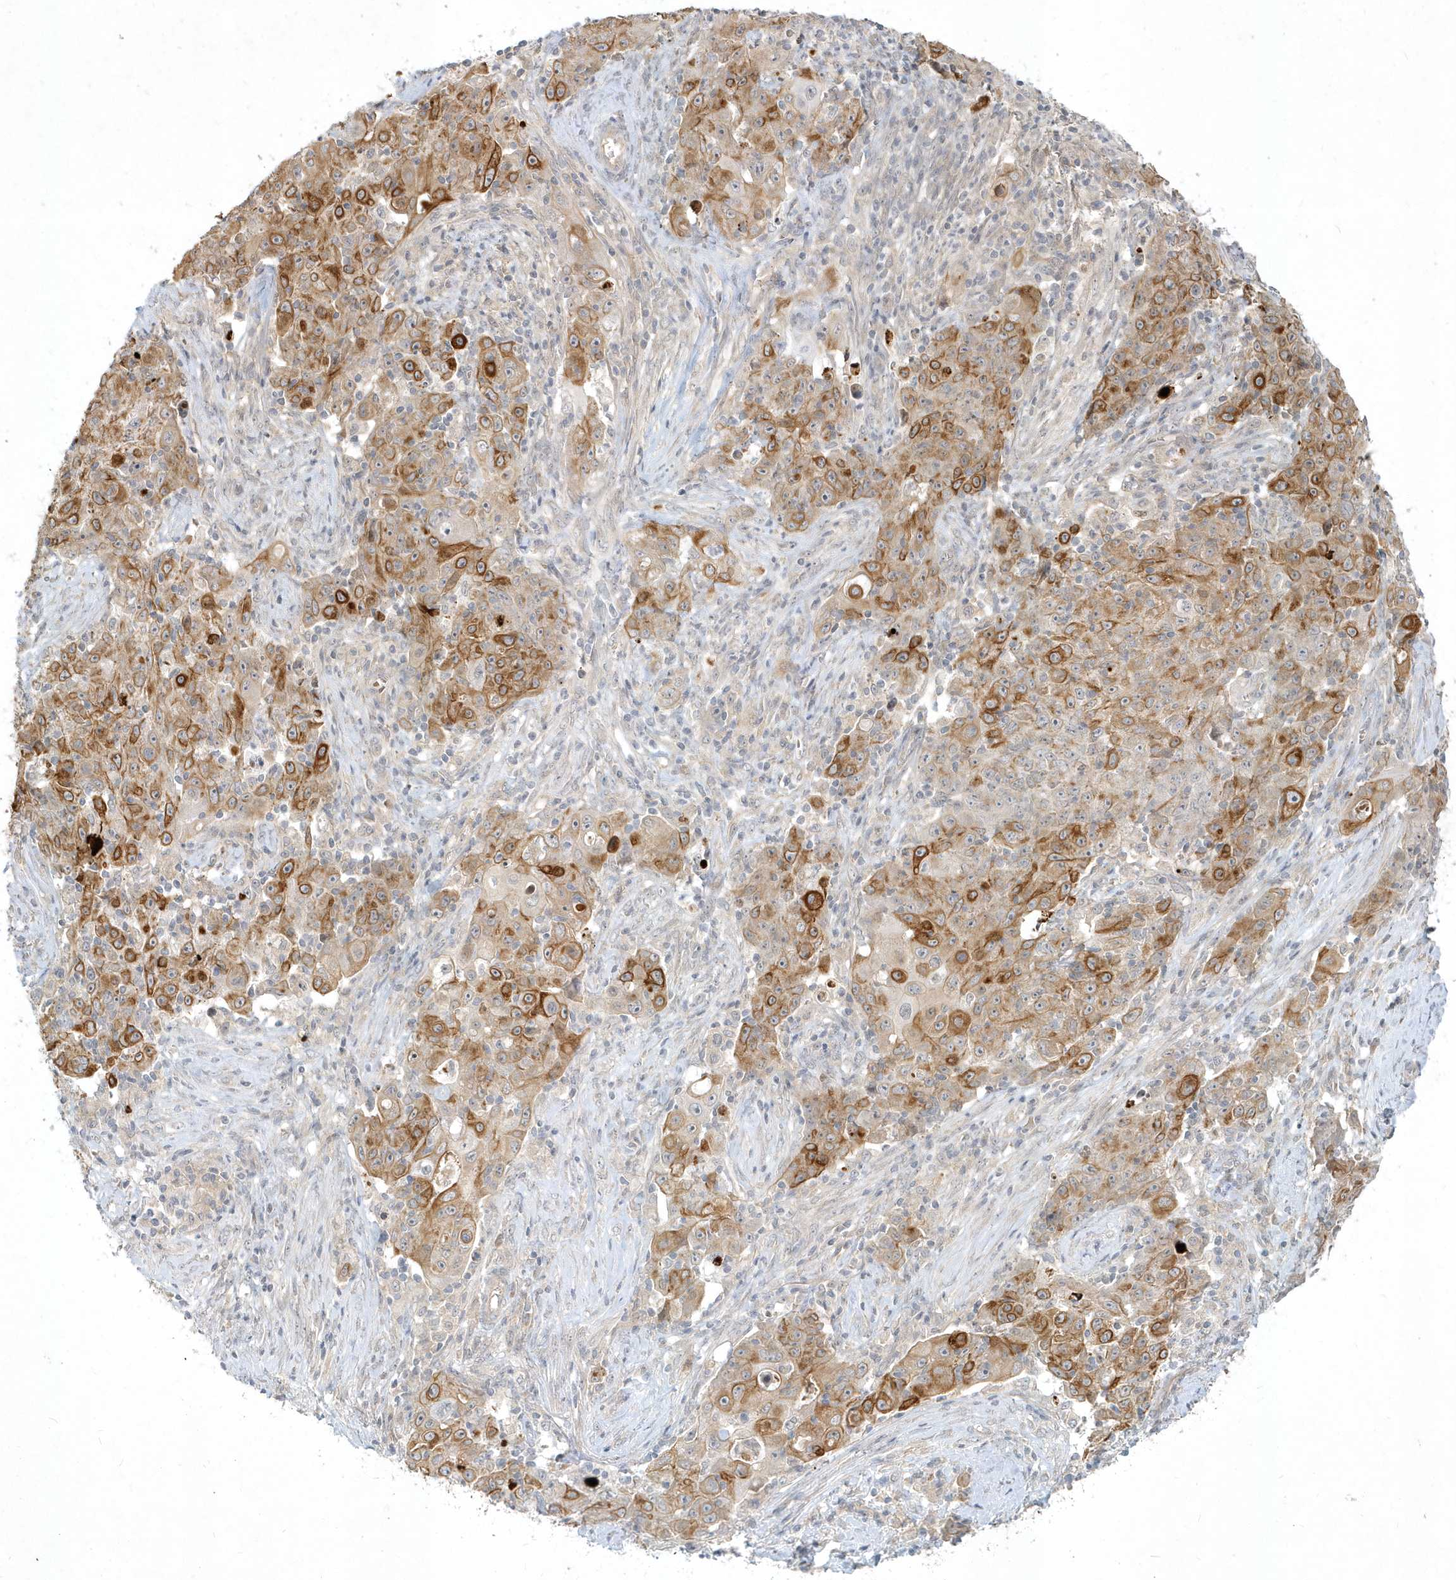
{"staining": {"intensity": "strong", "quantity": "25%-75%", "location": "cytoplasmic/membranous"}, "tissue": "ovarian cancer", "cell_type": "Tumor cells", "image_type": "cancer", "snomed": [{"axis": "morphology", "description": "Carcinoma, endometroid"}, {"axis": "topography", "description": "Ovary"}], "caption": "Brown immunohistochemical staining in endometroid carcinoma (ovarian) demonstrates strong cytoplasmic/membranous staining in approximately 25%-75% of tumor cells.", "gene": "BOD1", "patient": {"sex": "female", "age": 42}}